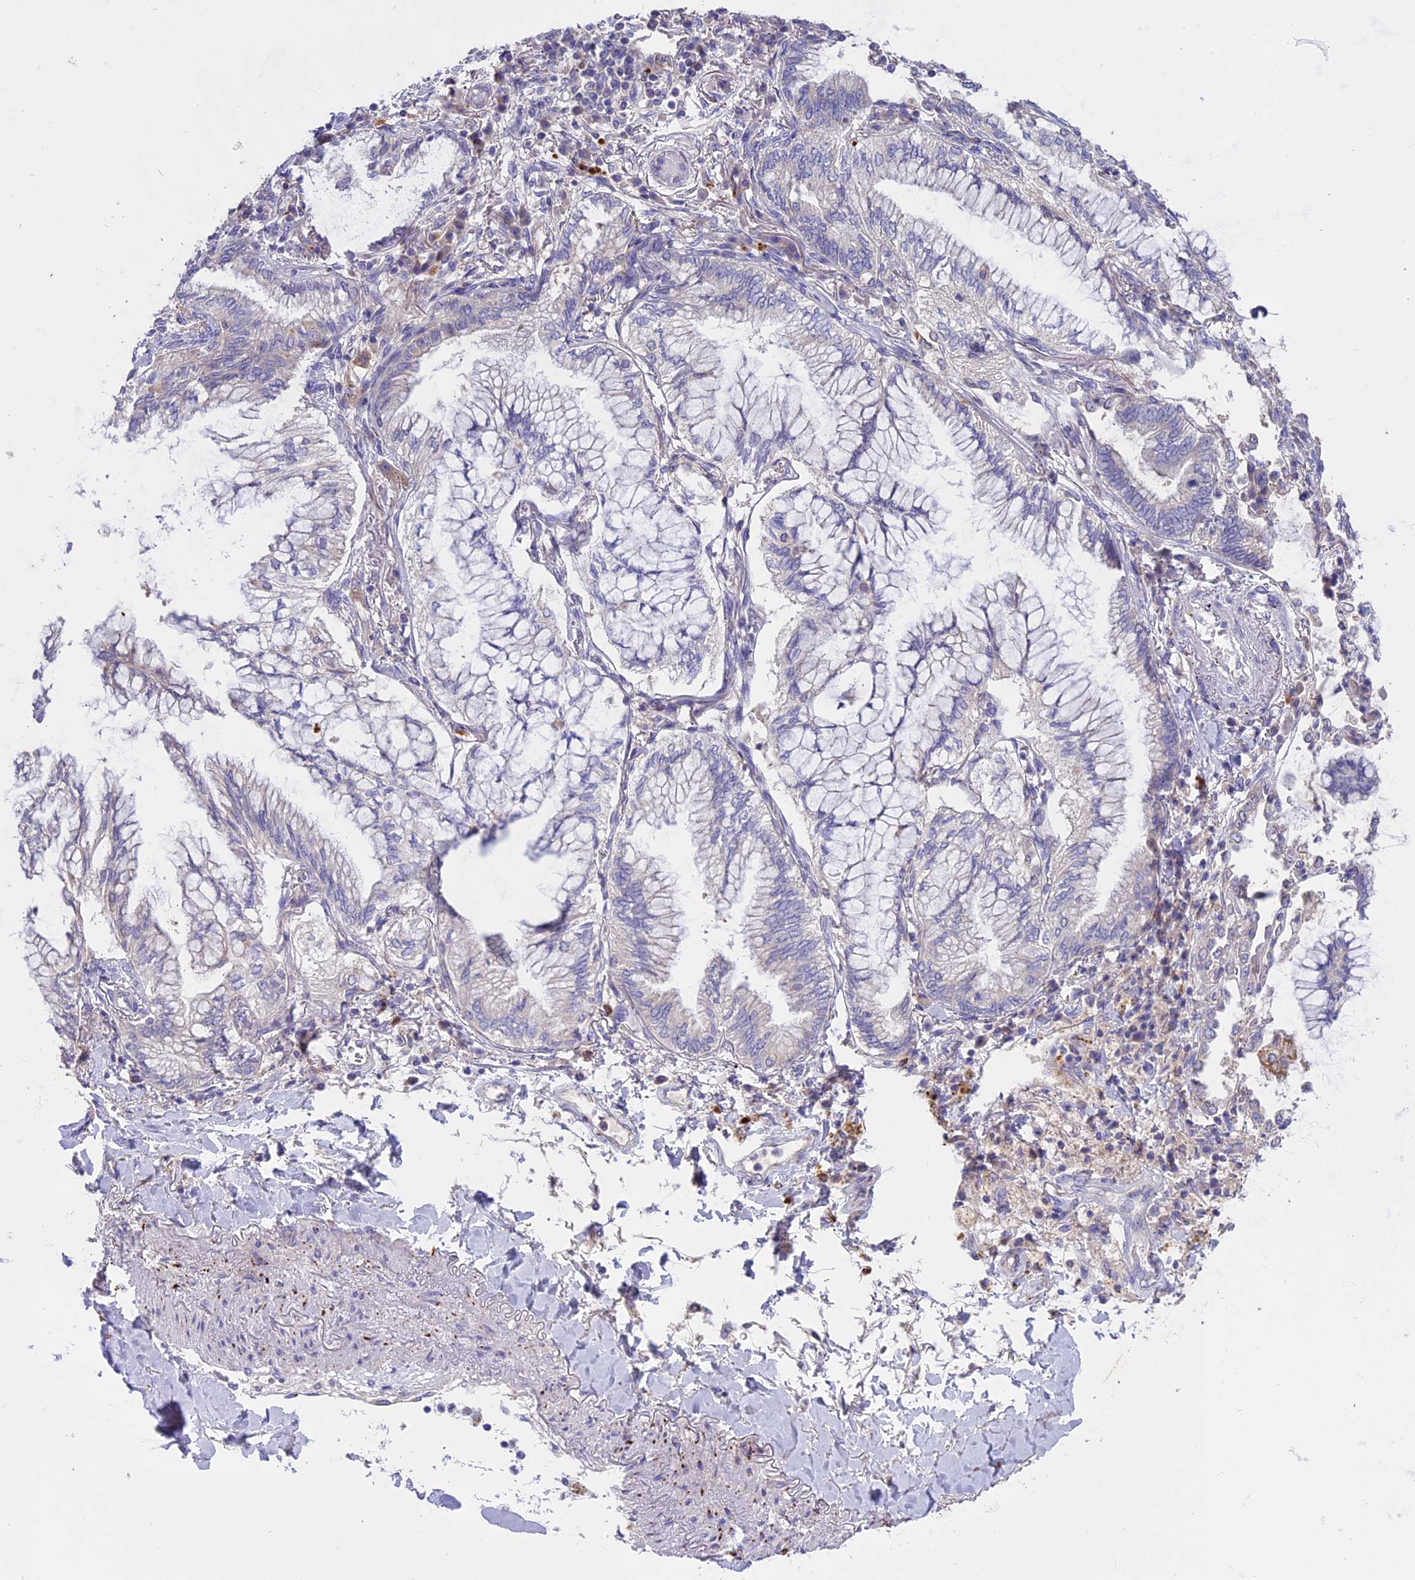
{"staining": {"intensity": "negative", "quantity": "none", "location": "none"}, "tissue": "lung cancer", "cell_type": "Tumor cells", "image_type": "cancer", "snomed": [{"axis": "morphology", "description": "Adenocarcinoma, NOS"}, {"axis": "topography", "description": "Lung"}], "caption": "Immunohistochemistry micrograph of lung cancer stained for a protein (brown), which displays no staining in tumor cells.", "gene": "LYPD6", "patient": {"sex": "female", "age": 70}}